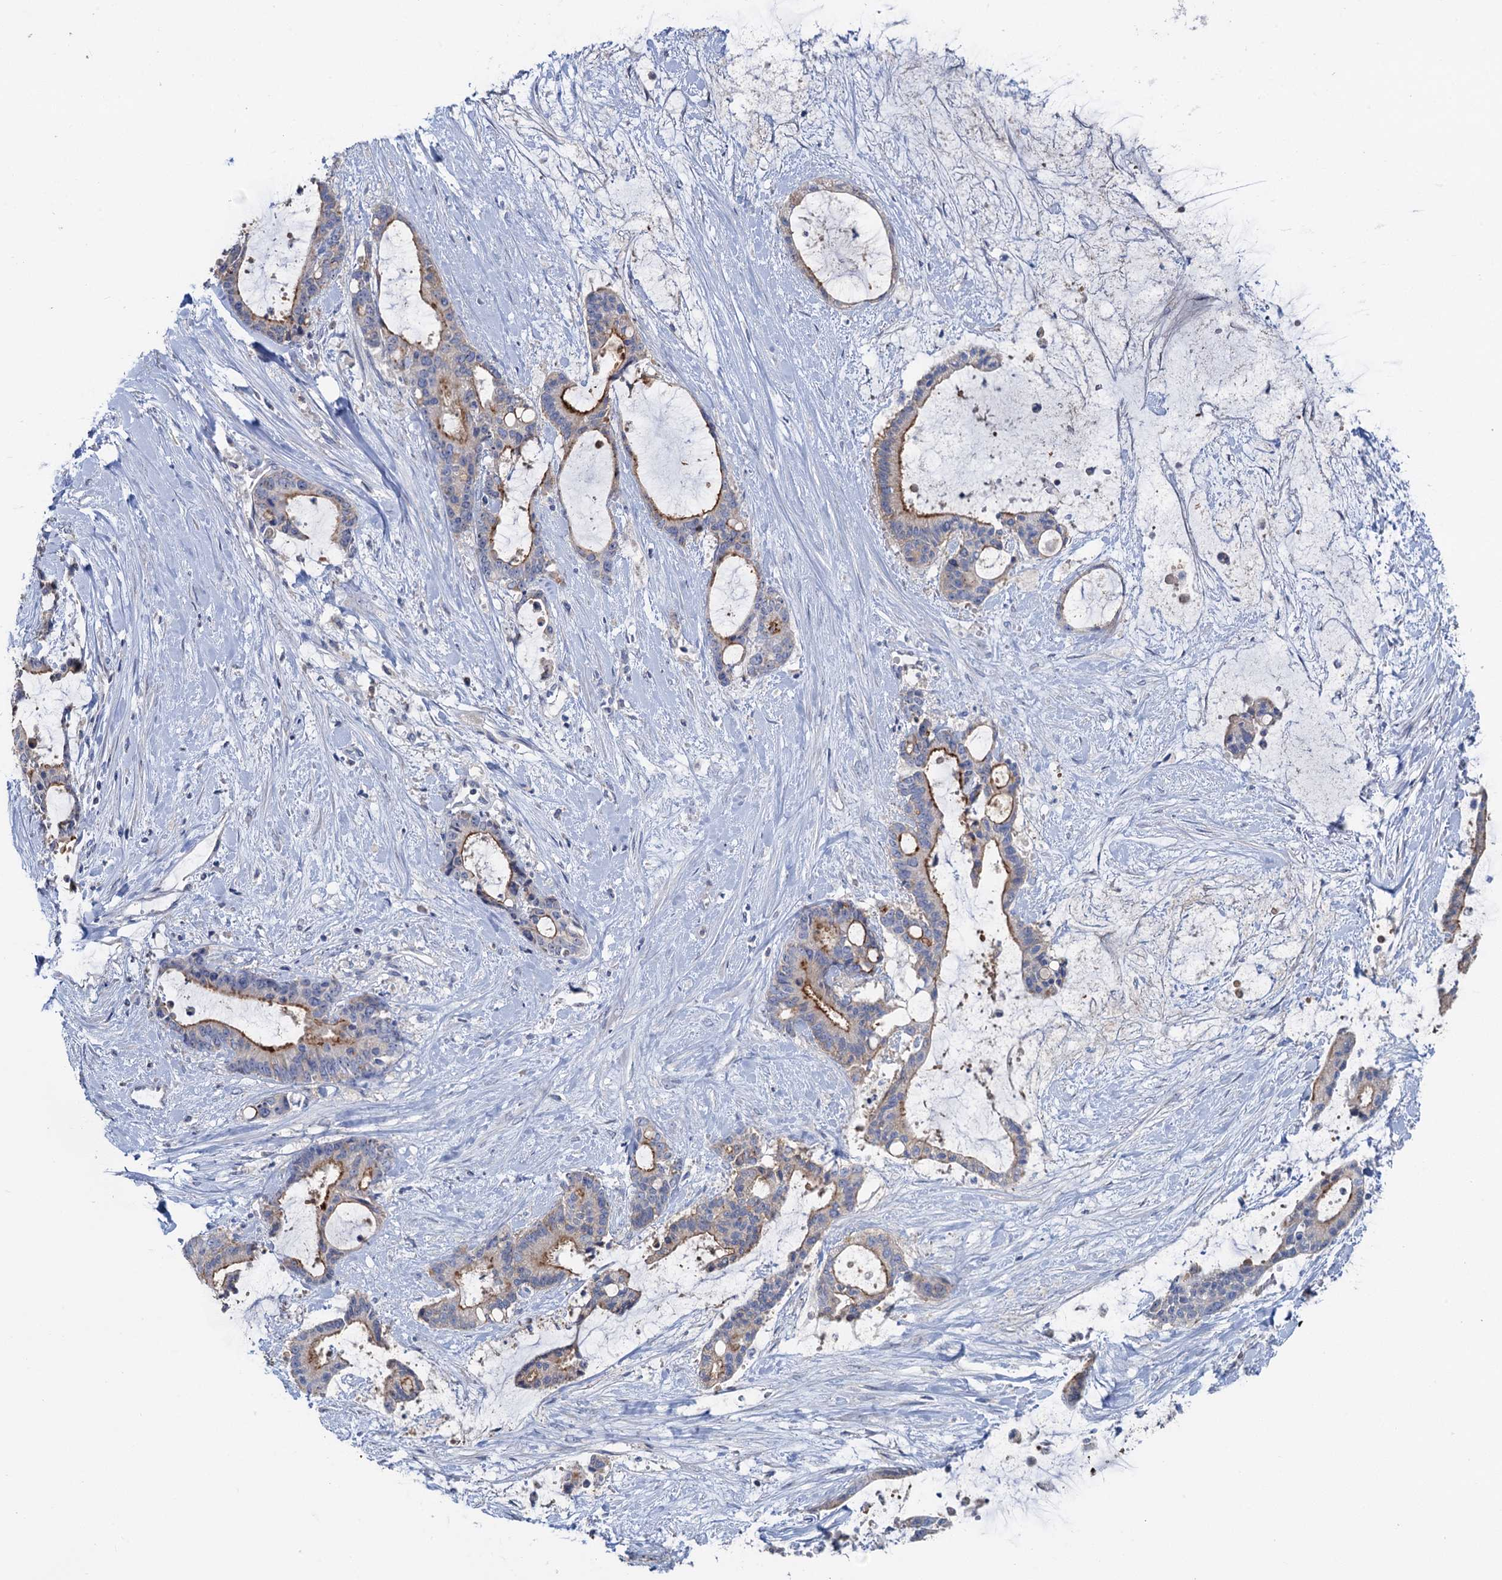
{"staining": {"intensity": "strong", "quantity": "25%-75%", "location": "cytoplasmic/membranous"}, "tissue": "liver cancer", "cell_type": "Tumor cells", "image_type": "cancer", "snomed": [{"axis": "morphology", "description": "Normal tissue, NOS"}, {"axis": "morphology", "description": "Cholangiocarcinoma"}, {"axis": "topography", "description": "Liver"}, {"axis": "topography", "description": "Peripheral nerve tissue"}], "caption": "The histopathology image demonstrates a brown stain indicating the presence of a protein in the cytoplasmic/membranous of tumor cells in liver cancer (cholangiocarcinoma).", "gene": "PLLP", "patient": {"sex": "female", "age": 73}}